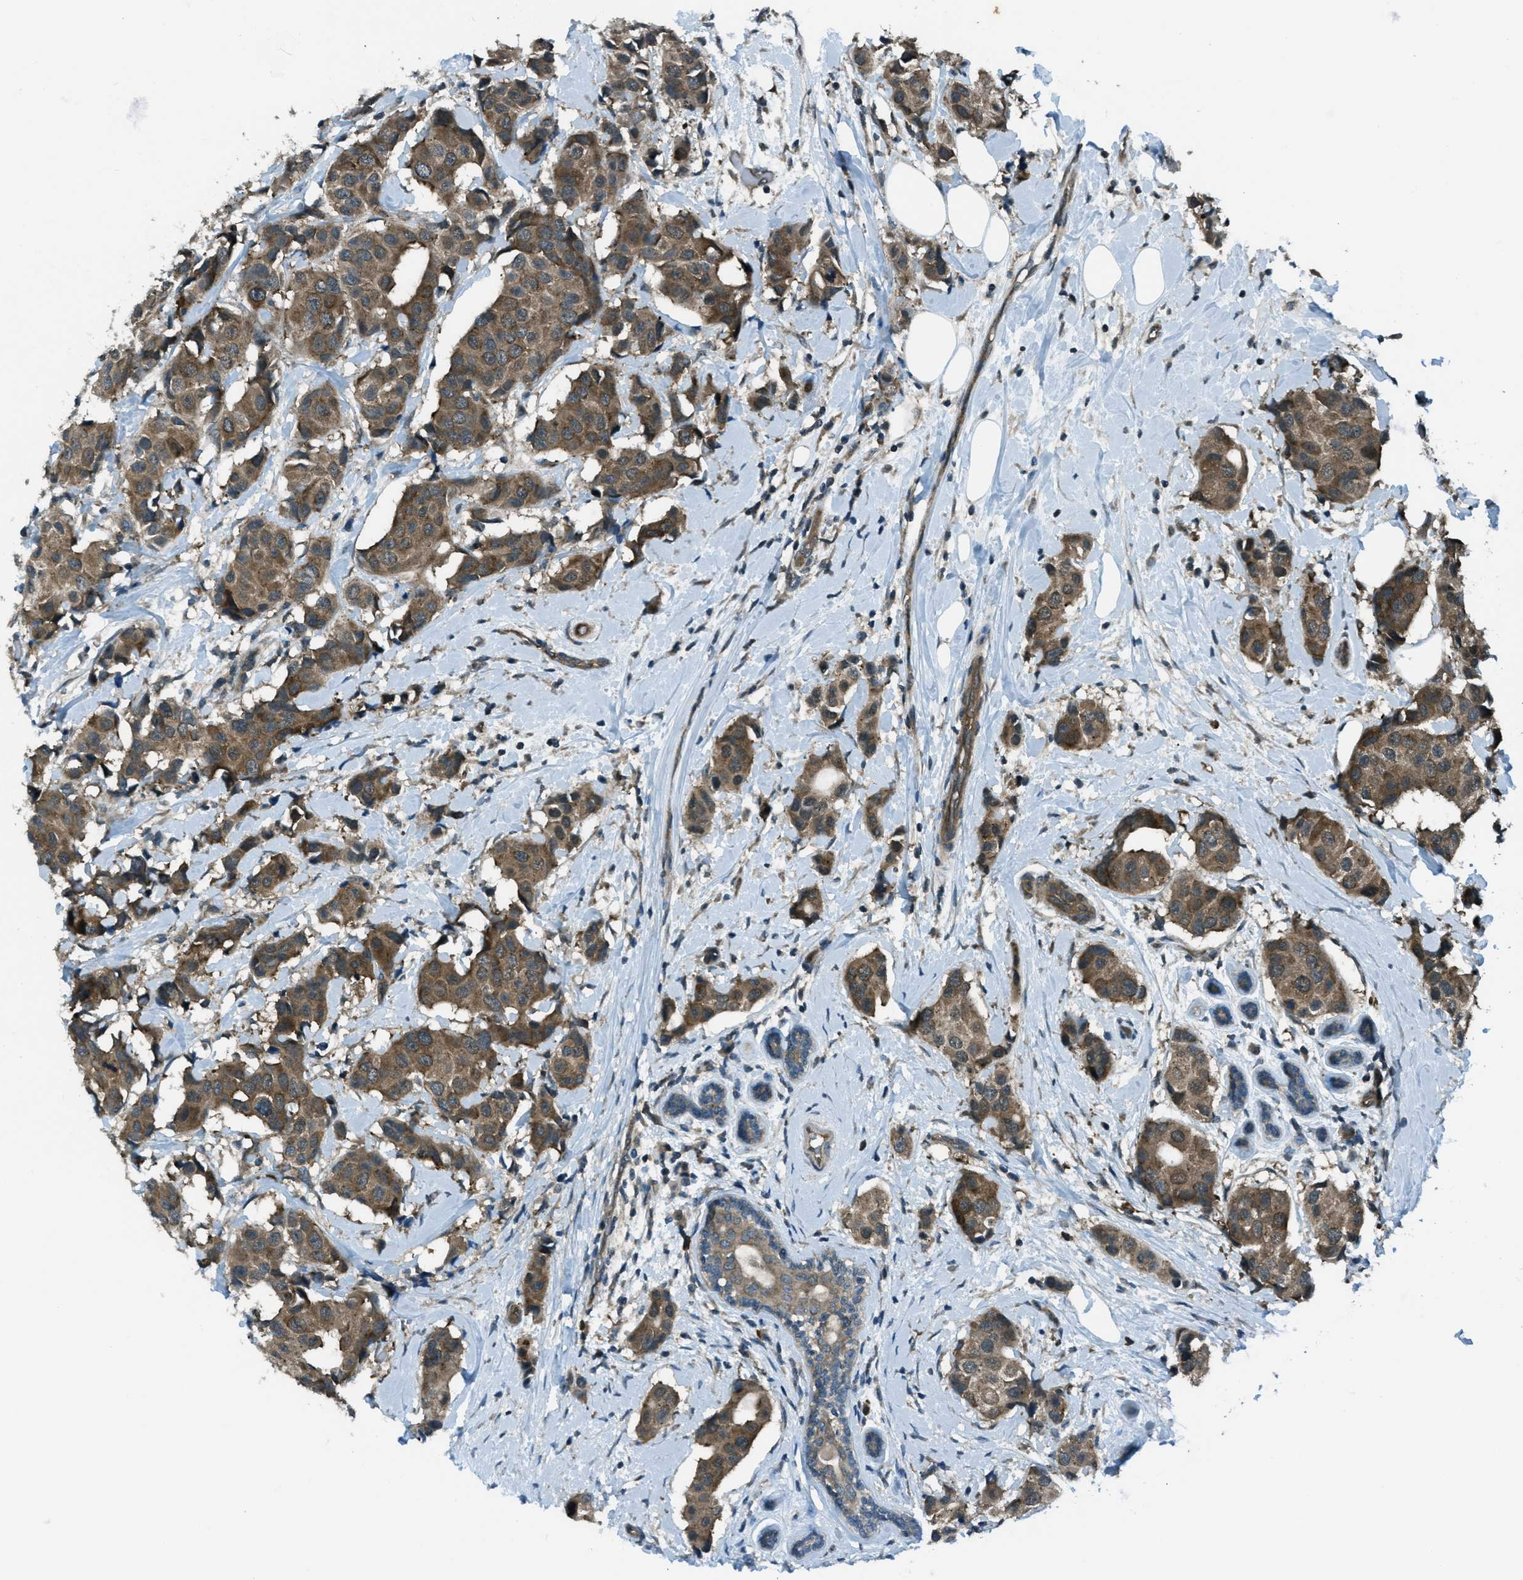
{"staining": {"intensity": "moderate", "quantity": ">75%", "location": "cytoplasmic/membranous"}, "tissue": "breast cancer", "cell_type": "Tumor cells", "image_type": "cancer", "snomed": [{"axis": "morphology", "description": "Normal tissue, NOS"}, {"axis": "morphology", "description": "Duct carcinoma"}, {"axis": "topography", "description": "Breast"}], "caption": "A brown stain shows moderate cytoplasmic/membranous positivity of a protein in breast invasive ductal carcinoma tumor cells. Immunohistochemistry stains the protein of interest in brown and the nuclei are stained blue.", "gene": "ASAP2", "patient": {"sex": "female", "age": 39}}